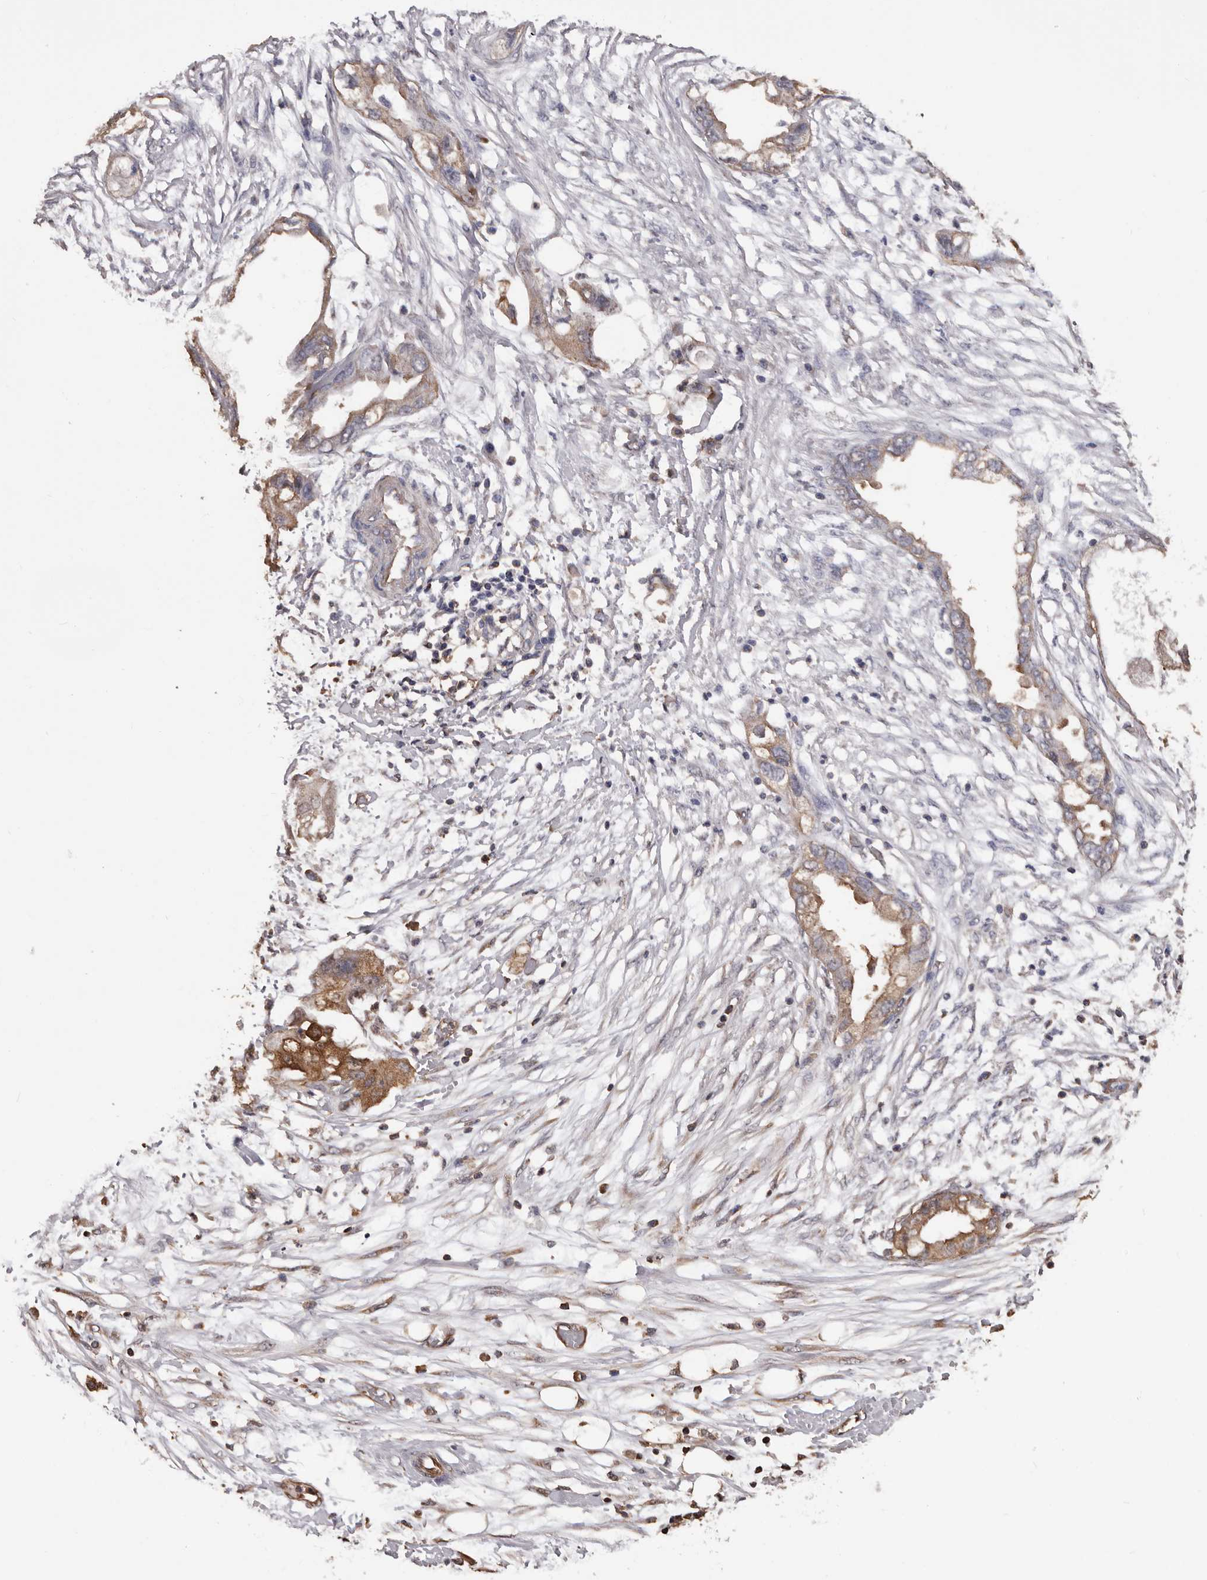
{"staining": {"intensity": "moderate", "quantity": ">75%", "location": "cytoplasmic/membranous"}, "tissue": "endometrial cancer", "cell_type": "Tumor cells", "image_type": "cancer", "snomed": [{"axis": "morphology", "description": "Adenocarcinoma, NOS"}, {"axis": "morphology", "description": "Adenocarcinoma, metastatic, NOS"}, {"axis": "topography", "description": "Adipose tissue"}, {"axis": "topography", "description": "Endometrium"}], "caption": "IHC histopathology image of human endometrial adenocarcinoma stained for a protein (brown), which exhibits medium levels of moderate cytoplasmic/membranous positivity in about >75% of tumor cells.", "gene": "ADAMTS2", "patient": {"sex": "female", "age": 67}}